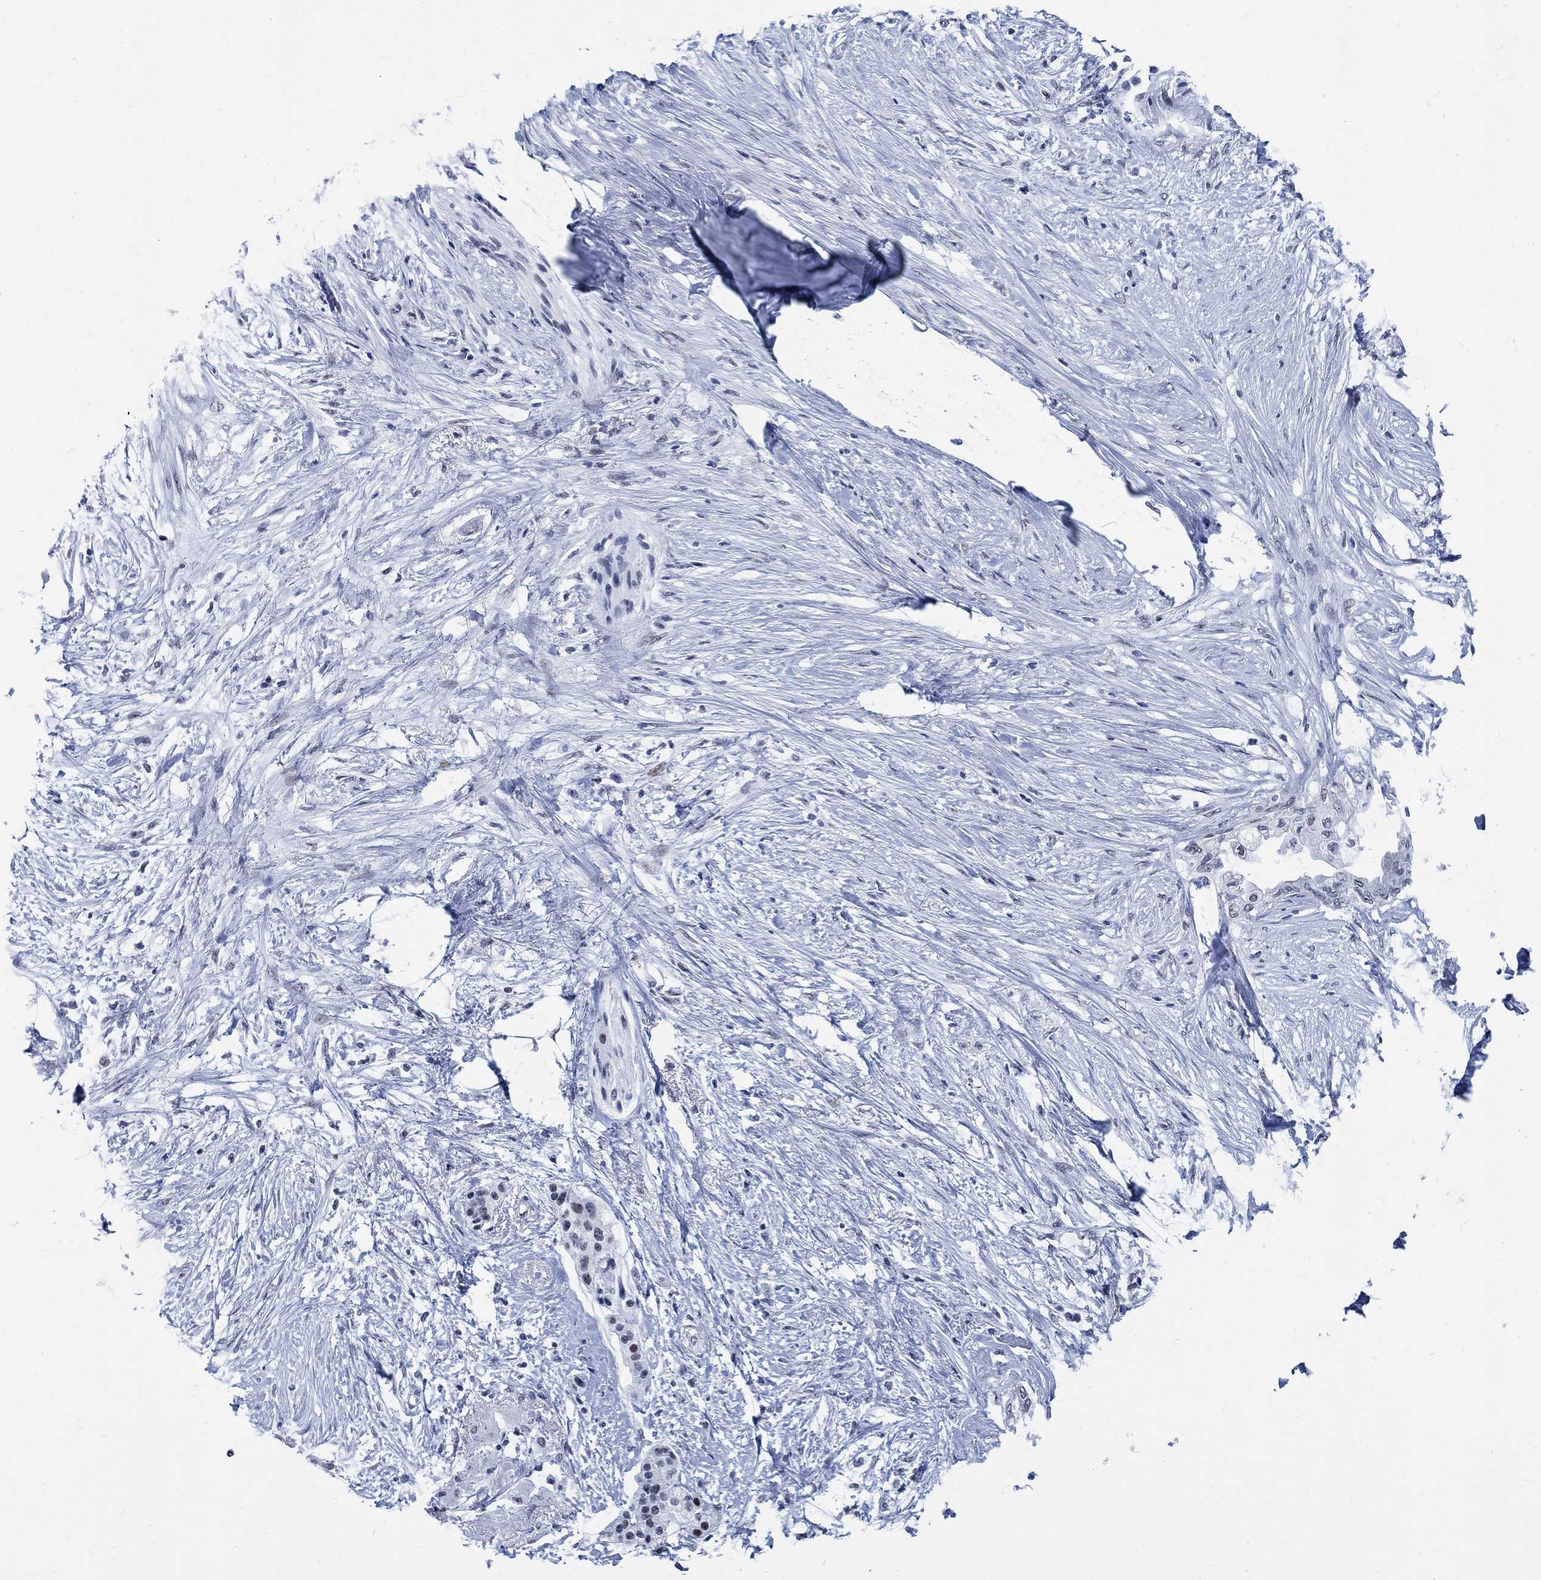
{"staining": {"intensity": "weak", "quantity": "<25%", "location": "nuclear"}, "tissue": "pancreatic cancer", "cell_type": "Tumor cells", "image_type": "cancer", "snomed": [{"axis": "morphology", "description": "Normal tissue, NOS"}, {"axis": "morphology", "description": "Adenocarcinoma, NOS"}, {"axis": "topography", "description": "Pancreas"}, {"axis": "topography", "description": "Duodenum"}], "caption": "This is an immunohistochemistry (IHC) histopathology image of pancreatic cancer. There is no staining in tumor cells.", "gene": "DLK1", "patient": {"sex": "female", "age": 60}}